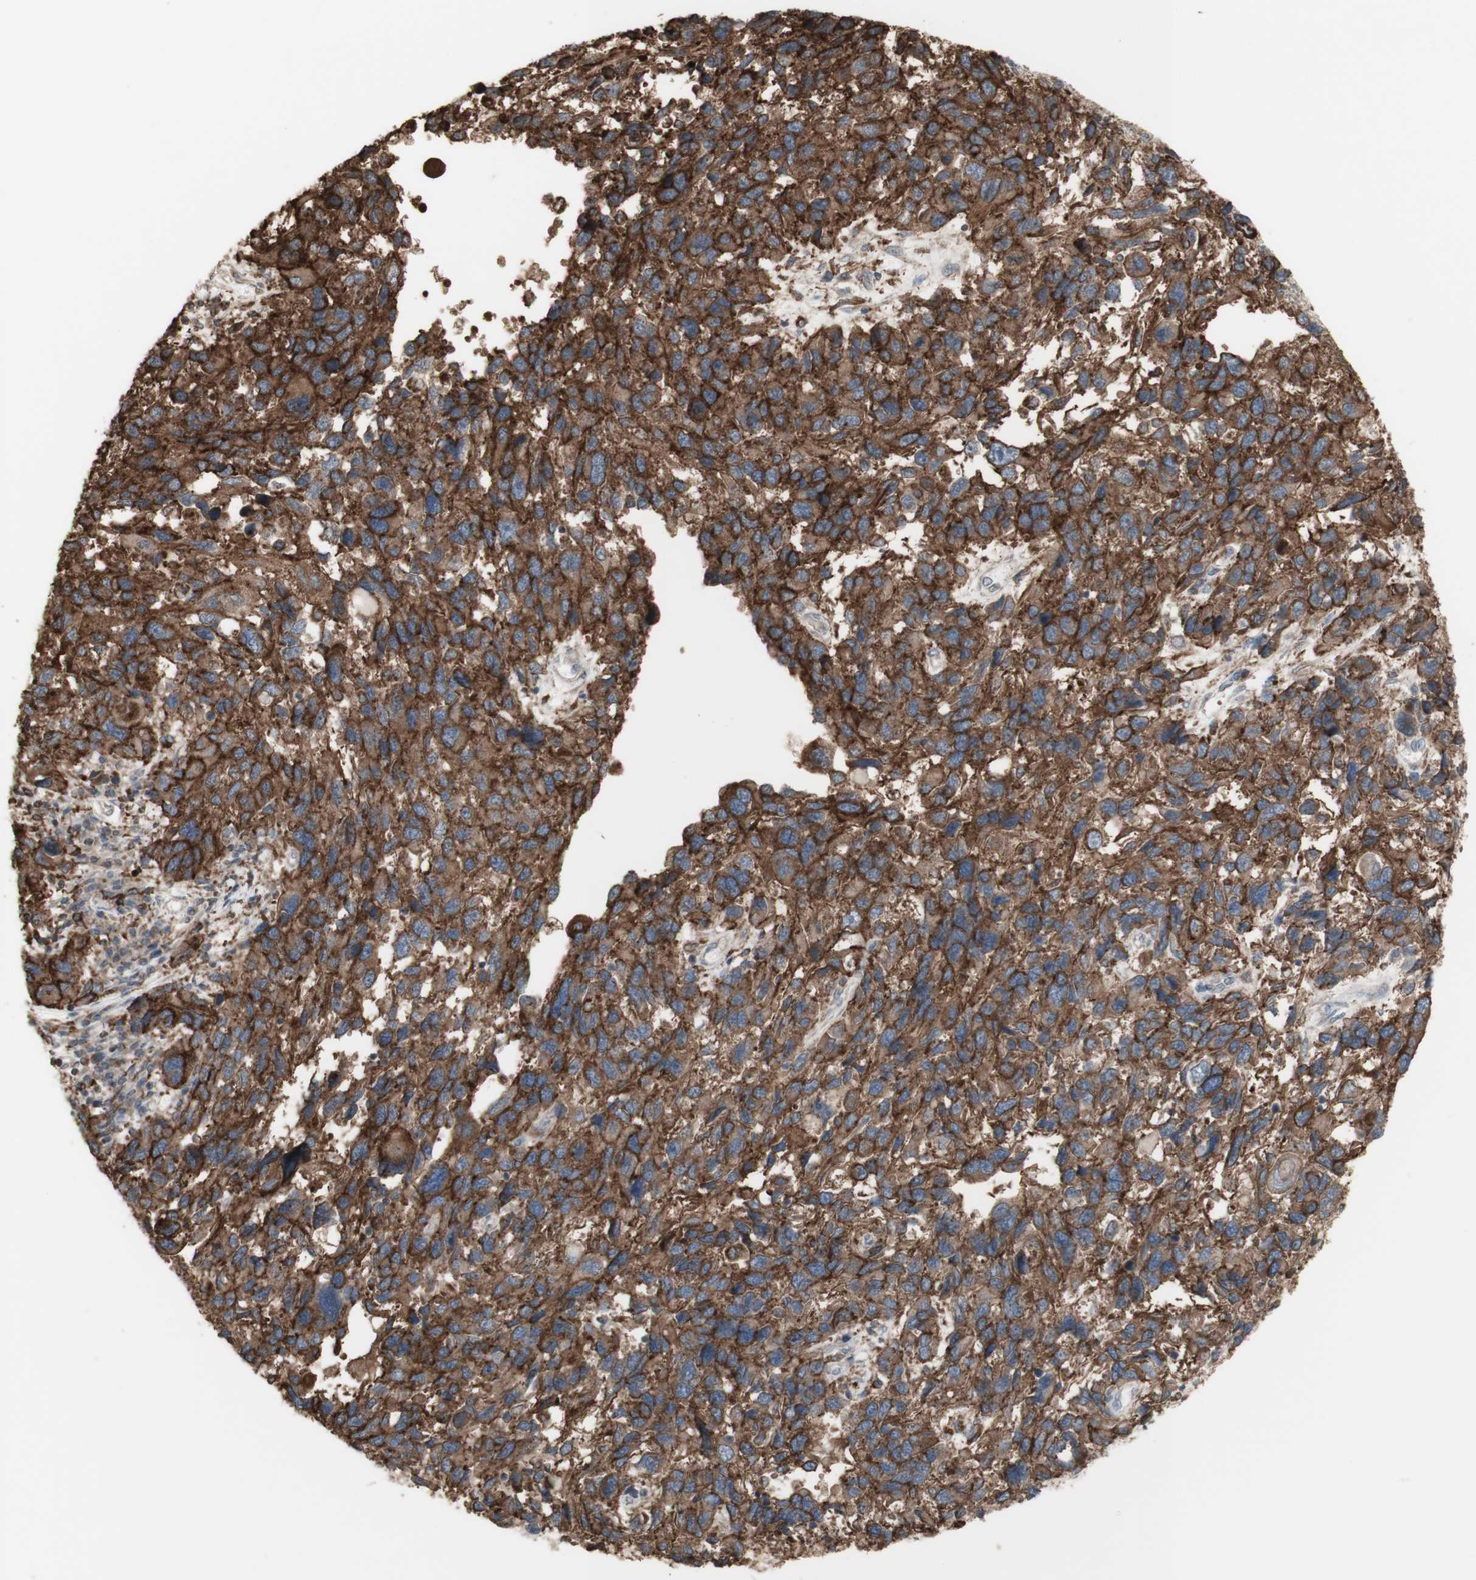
{"staining": {"intensity": "strong", "quantity": ">75%", "location": "cytoplasmic/membranous"}, "tissue": "melanoma", "cell_type": "Tumor cells", "image_type": "cancer", "snomed": [{"axis": "morphology", "description": "Malignant melanoma, NOS"}, {"axis": "topography", "description": "Skin"}], "caption": "Immunohistochemical staining of malignant melanoma exhibits strong cytoplasmic/membranous protein expression in about >75% of tumor cells. (DAB = brown stain, brightfield microscopy at high magnification).", "gene": "ATP6V1E1", "patient": {"sex": "male", "age": 53}}